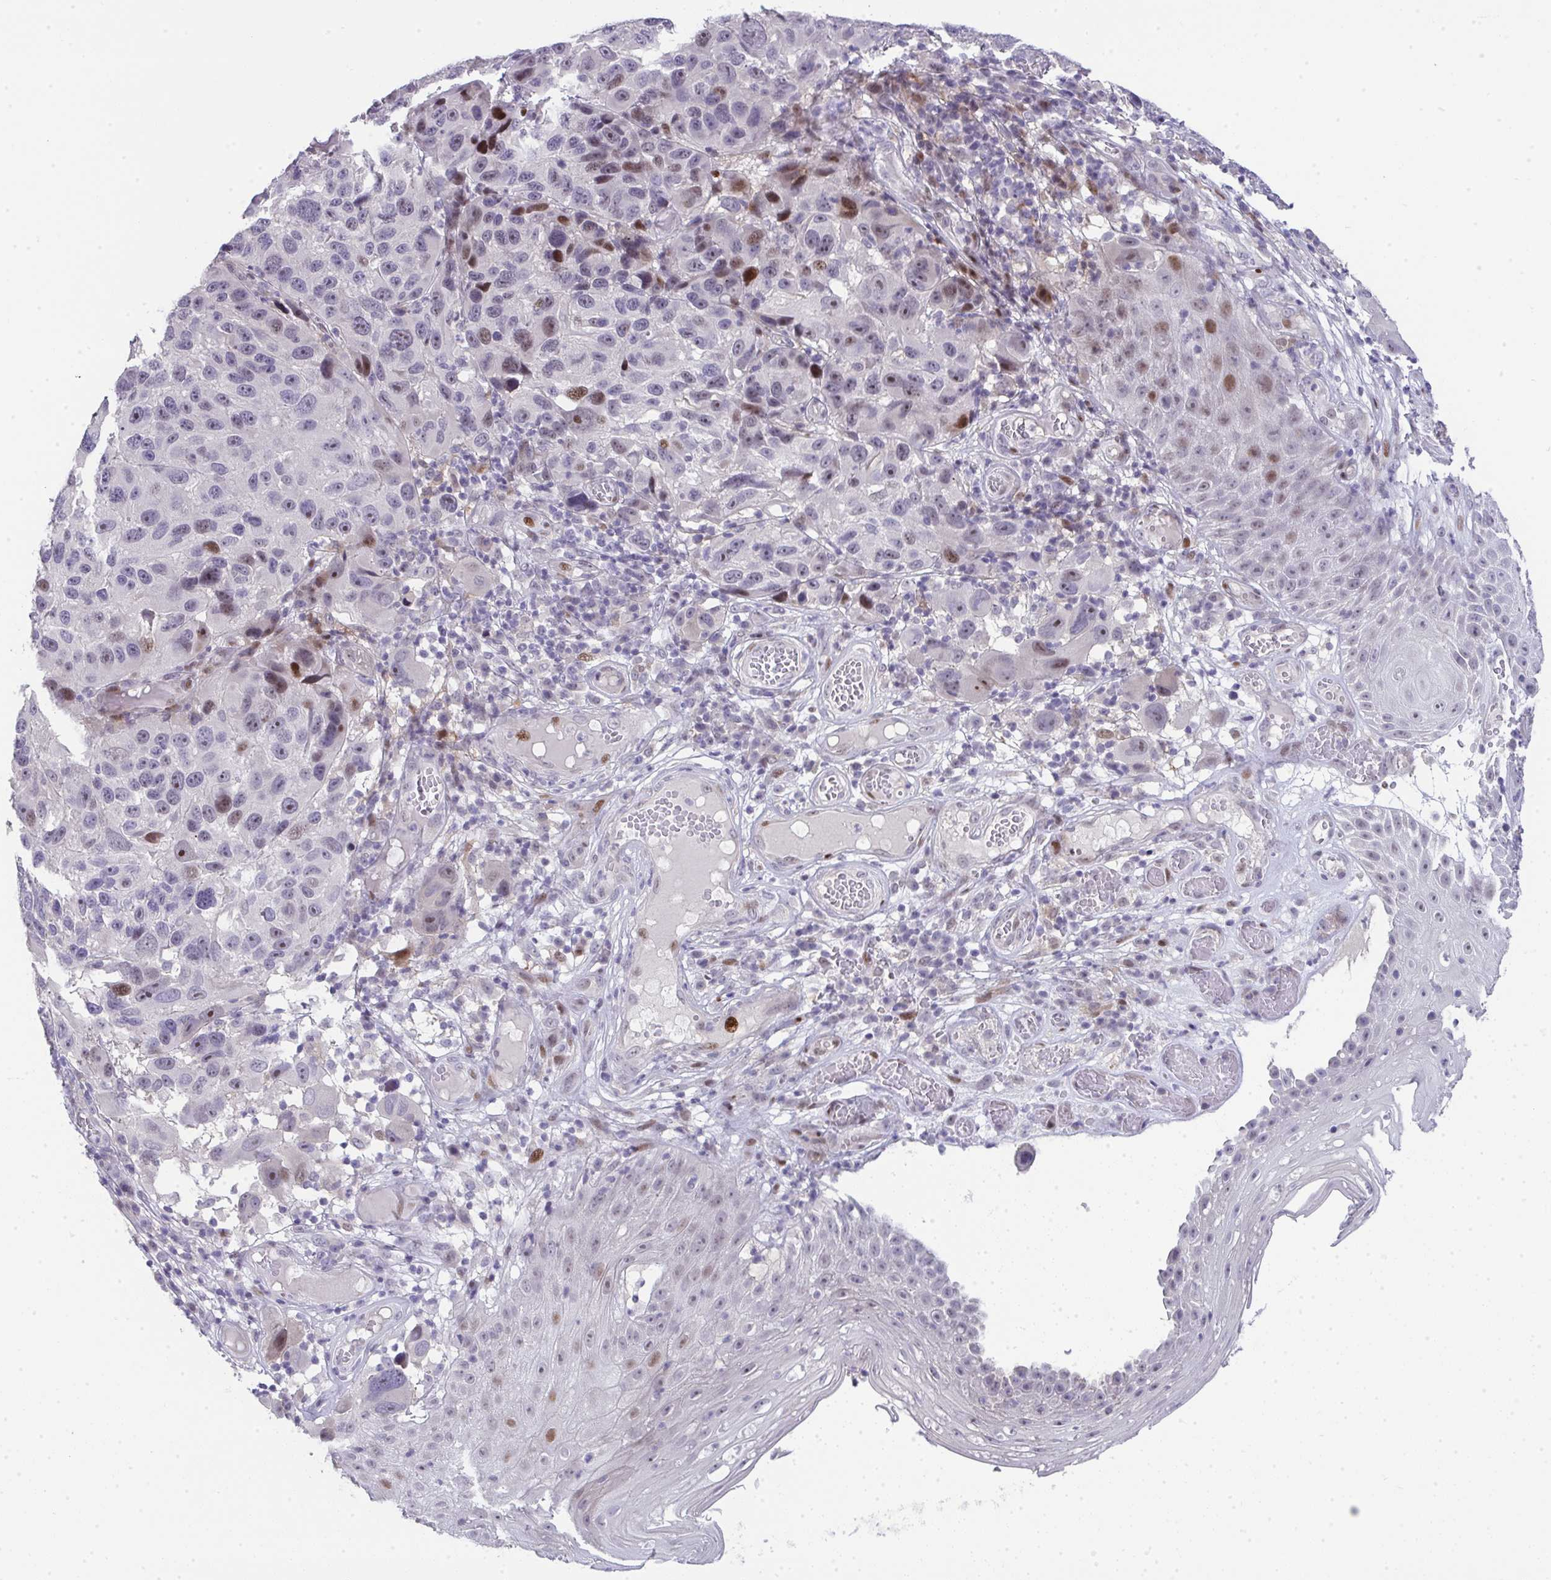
{"staining": {"intensity": "moderate", "quantity": "<25%", "location": "nuclear"}, "tissue": "melanoma", "cell_type": "Tumor cells", "image_type": "cancer", "snomed": [{"axis": "morphology", "description": "Malignant melanoma, NOS"}, {"axis": "topography", "description": "Skin"}], "caption": "Moderate nuclear positivity for a protein is appreciated in about <25% of tumor cells of malignant melanoma using IHC.", "gene": "GALNT16", "patient": {"sex": "male", "age": 53}}